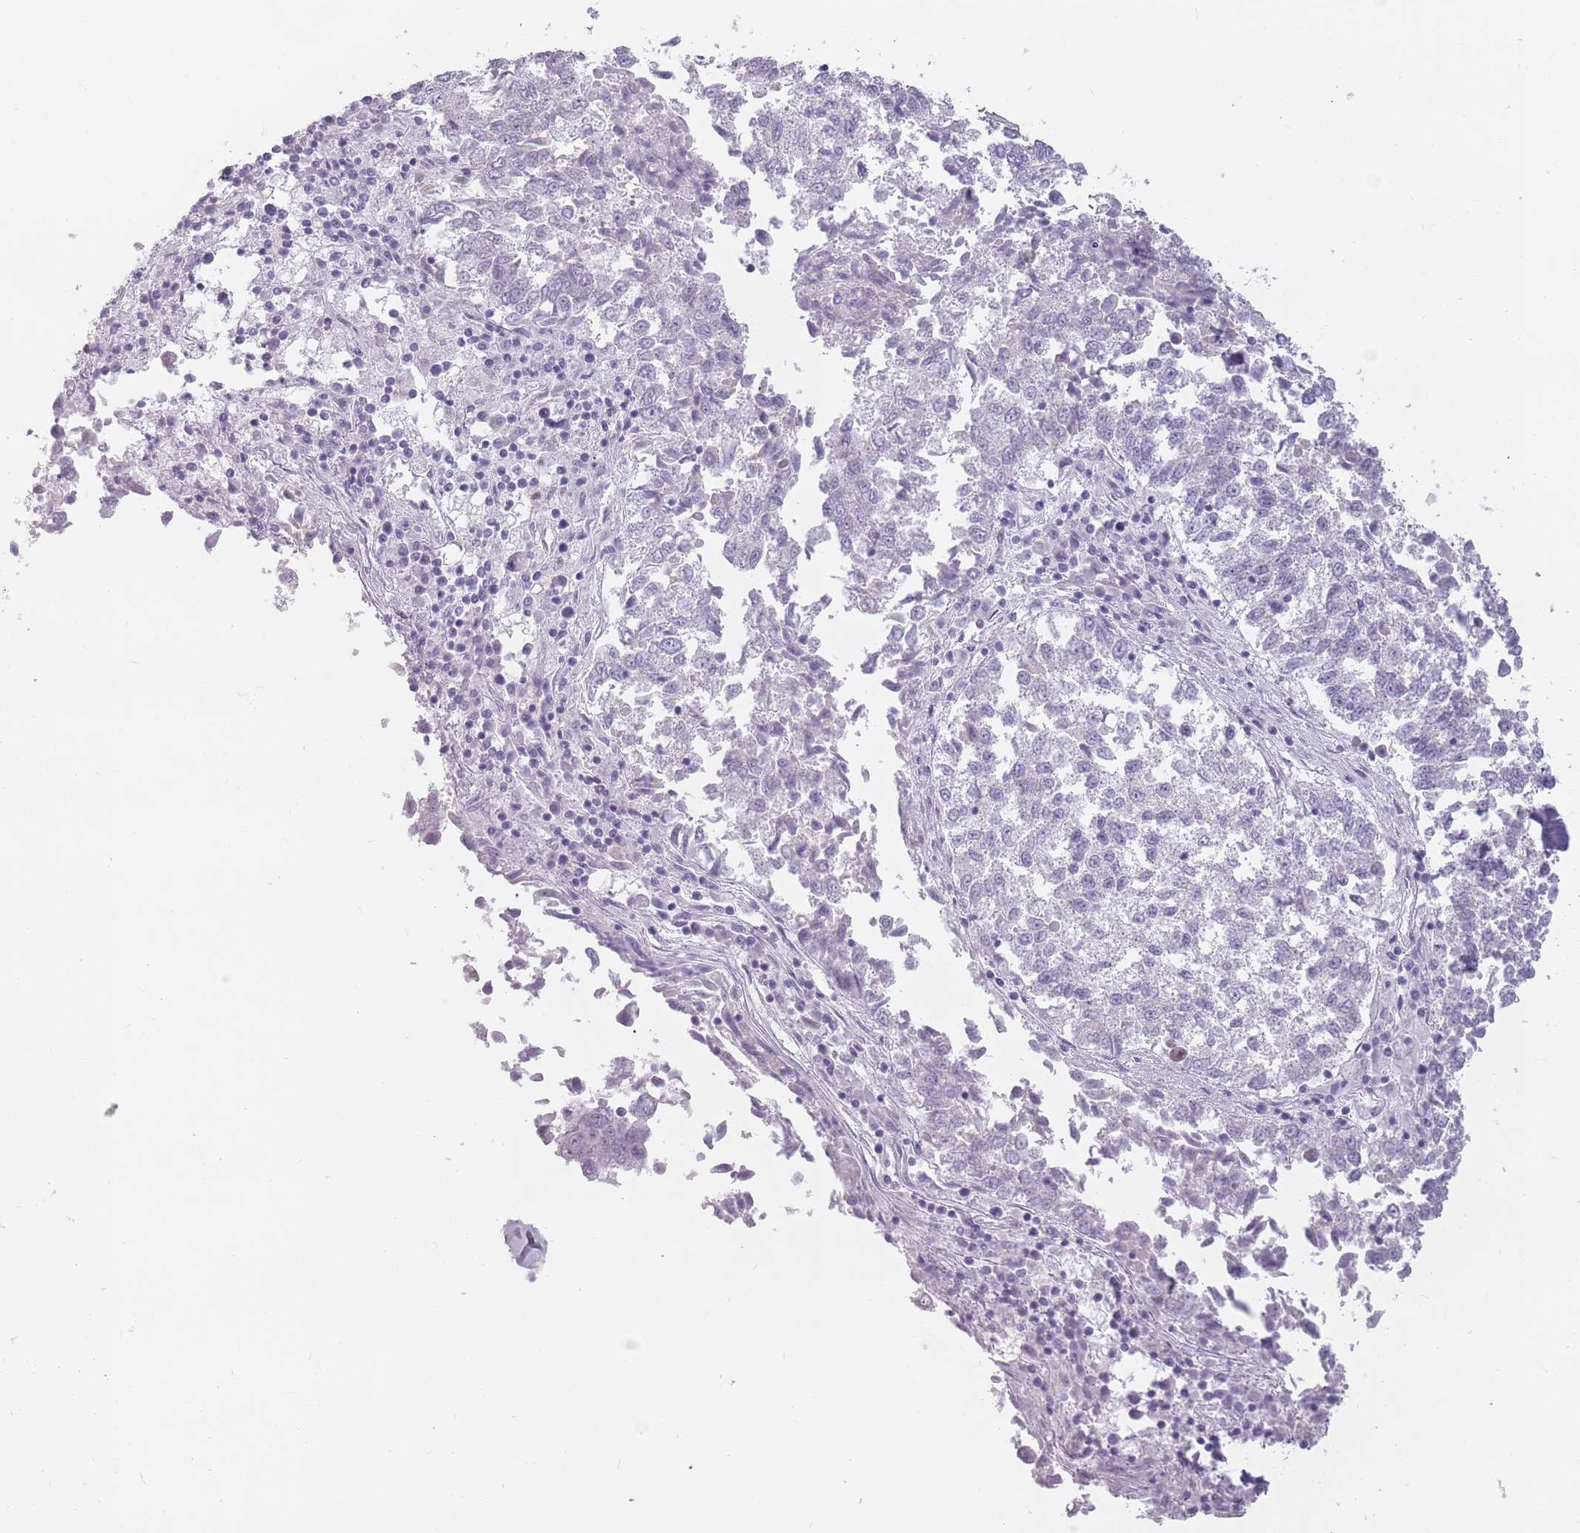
{"staining": {"intensity": "negative", "quantity": "none", "location": "none"}, "tissue": "lung cancer", "cell_type": "Tumor cells", "image_type": "cancer", "snomed": [{"axis": "morphology", "description": "Squamous cell carcinoma, NOS"}, {"axis": "topography", "description": "Lung"}], "caption": "IHC photomicrograph of neoplastic tissue: lung cancer stained with DAB (3,3'-diaminobenzidine) demonstrates no significant protein expression in tumor cells. (Stains: DAB immunohistochemistry (IHC) with hematoxylin counter stain, Microscopy: brightfield microscopy at high magnification).", "gene": "PTCHD1", "patient": {"sex": "male", "age": 73}}